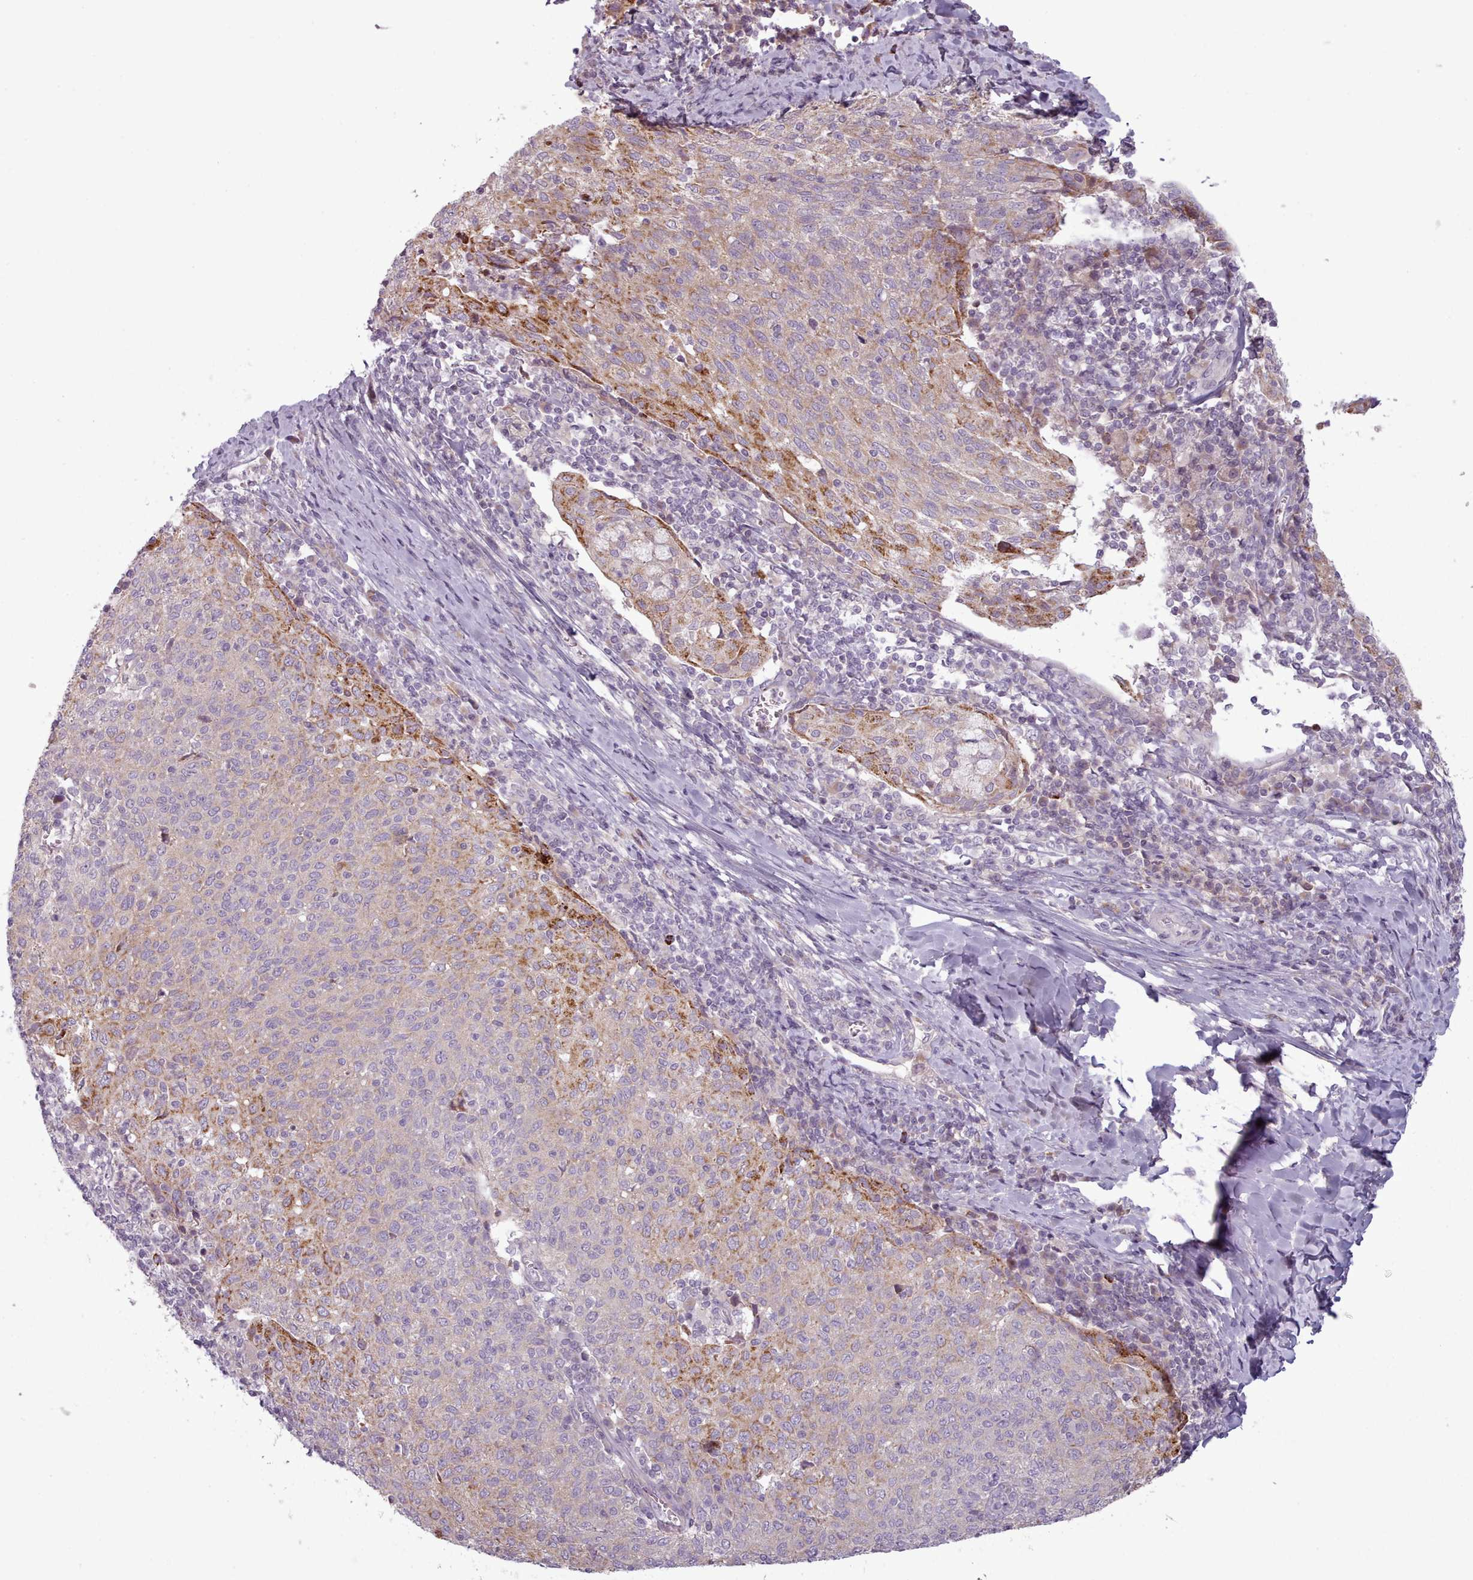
{"staining": {"intensity": "moderate", "quantity": "<25%", "location": "cytoplasmic/membranous"}, "tissue": "cervical cancer", "cell_type": "Tumor cells", "image_type": "cancer", "snomed": [{"axis": "morphology", "description": "Squamous cell carcinoma, NOS"}, {"axis": "topography", "description": "Cervix"}], "caption": "Moderate cytoplasmic/membranous expression is identified in approximately <25% of tumor cells in squamous cell carcinoma (cervical).", "gene": "LAPTM5", "patient": {"sex": "female", "age": 52}}